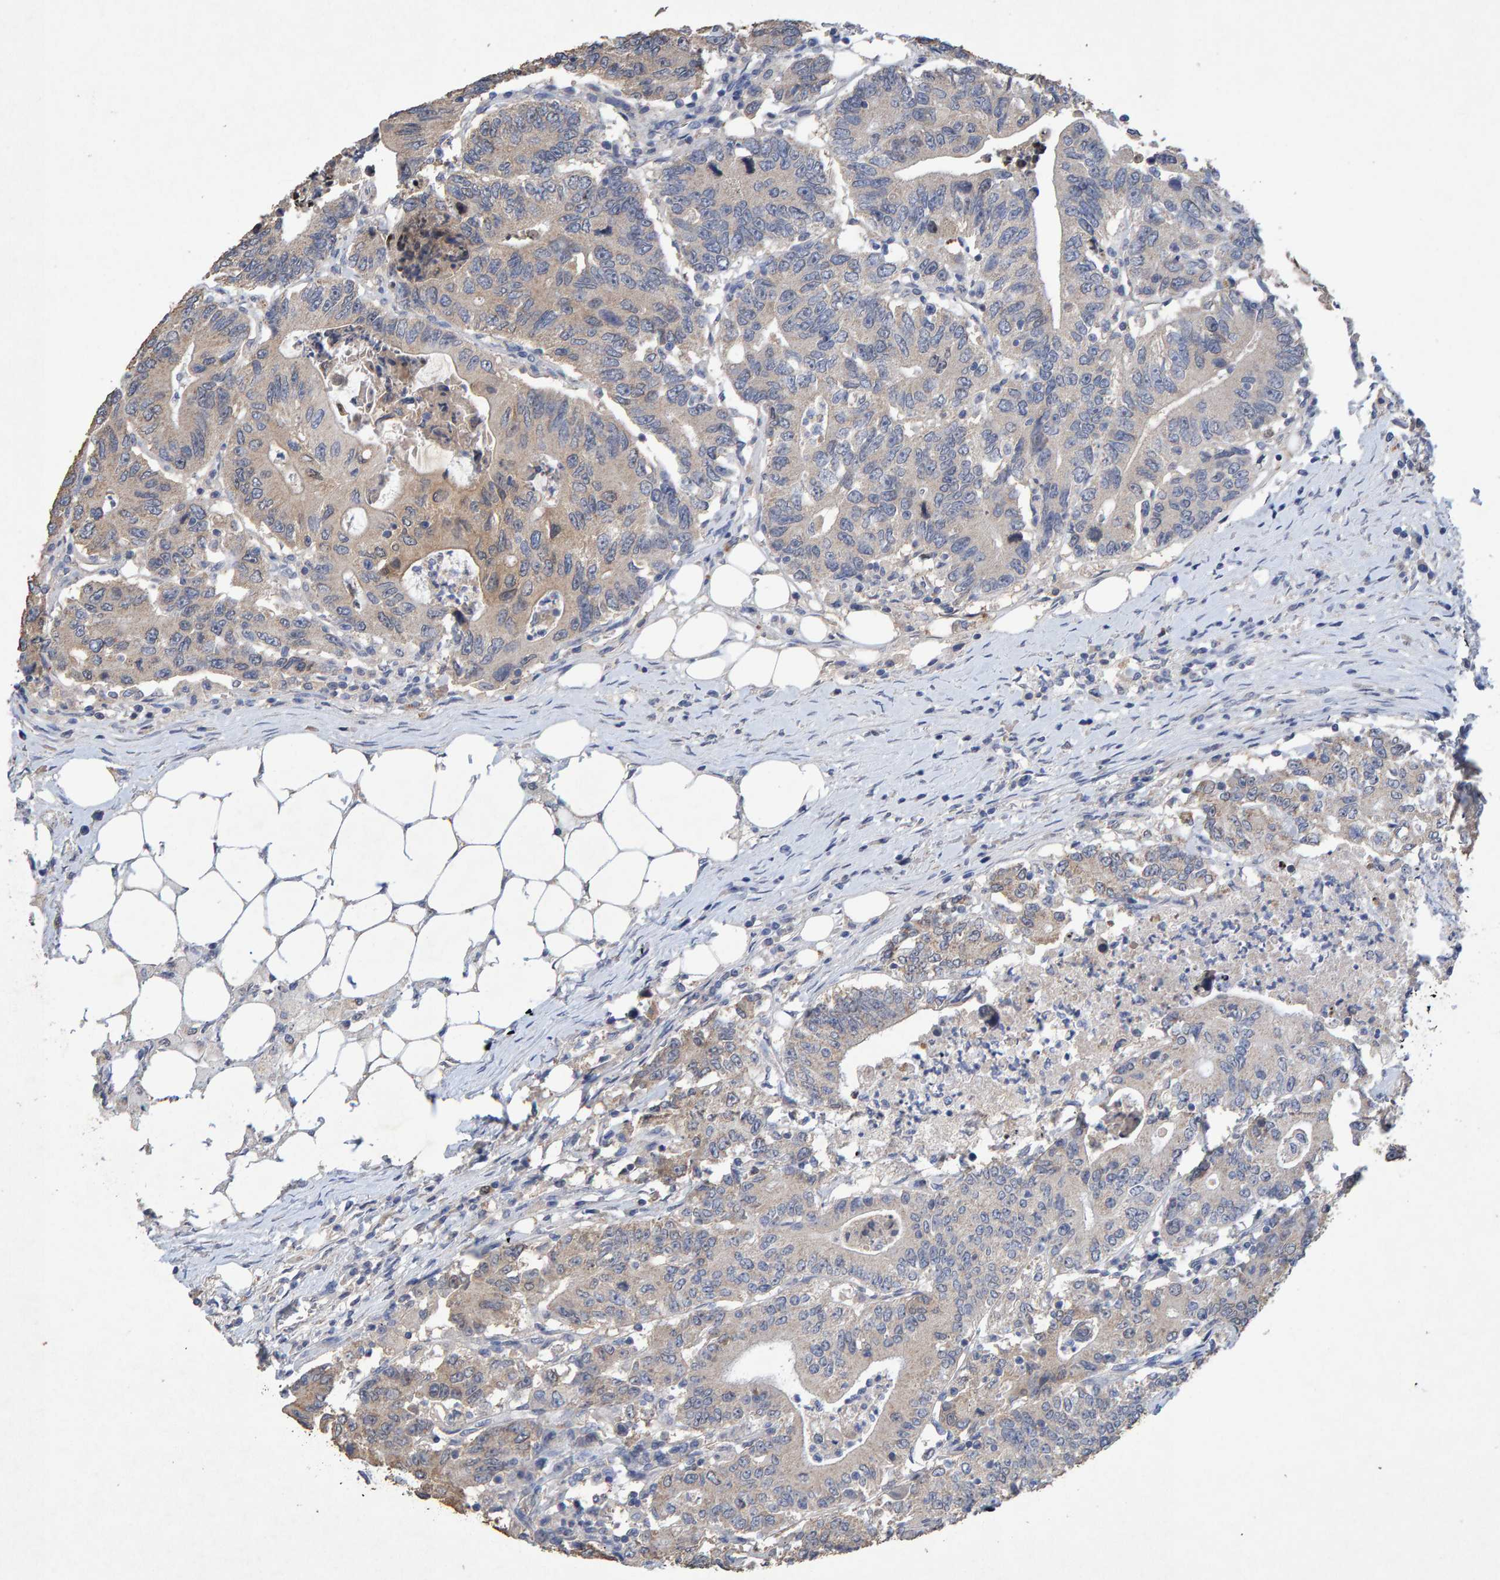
{"staining": {"intensity": "weak", "quantity": "25%-75%", "location": "cytoplasmic/membranous"}, "tissue": "colorectal cancer", "cell_type": "Tumor cells", "image_type": "cancer", "snomed": [{"axis": "morphology", "description": "Adenocarcinoma, NOS"}, {"axis": "topography", "description": "Colon"}], "caption": "Colorectal adenocarcinoma stained with DAB (3,3'-diaminobenzidine) immunohistochemistry exhibits low levels of weak cytoplasmic/membranous staining in about 25%-75% of tumor cells.", "gene": "CTH", "patient": {"sex": "female", "age": 77}}